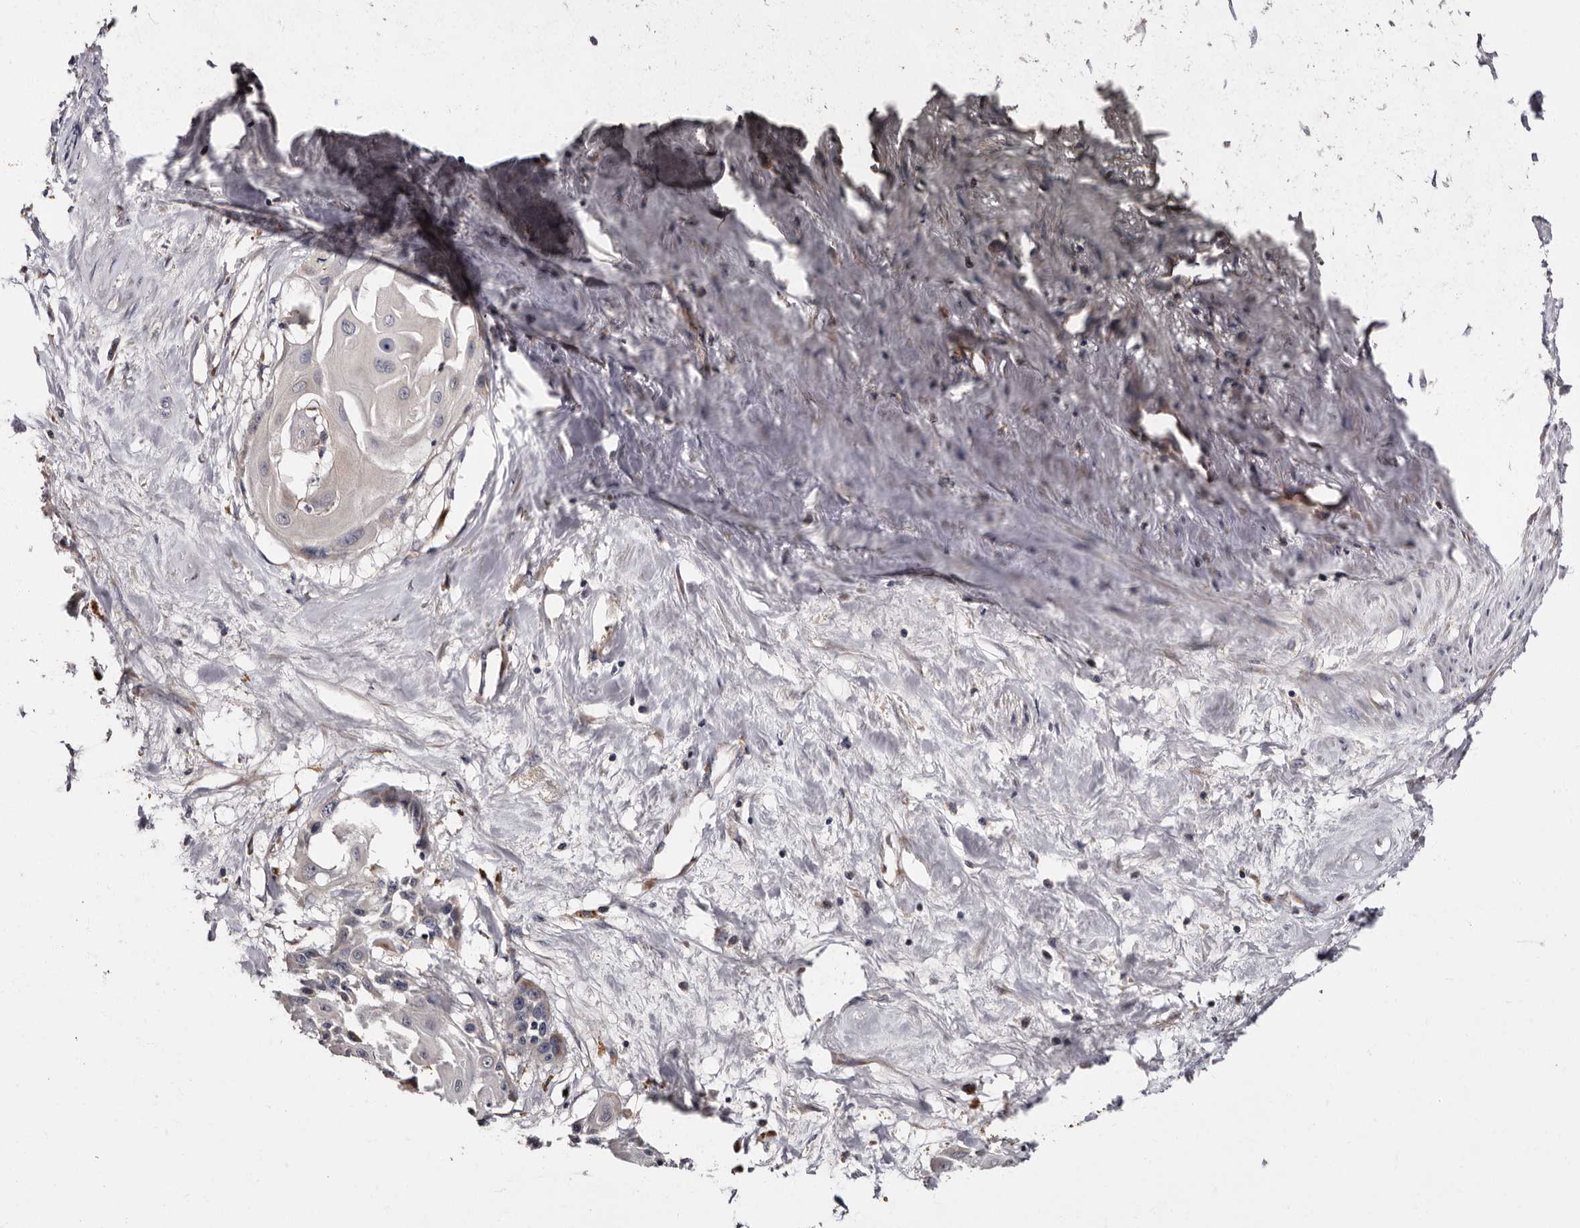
{"staining": {"intensity": "negative", "quantity": "none", "location": "none"}, "tissue": "cervical cancer", "cell_type": "Tumor cells", "image_type": "cancer", "snomed": [{"axis": "morphology", "description": "Squamous cell carcinoma, NOS"}, {"axis": "topography", "description": "Cervix"}], "caption": "Photomicrograph shows no protein positivity in tumor cells of cervical squamous cell carcinoma tissue. (Stains: DAB IHC with hematoxylin counter stain, Microscopy: brightfield microscopy at high magnification).", "gene": "ADCK5", "patient": {"sex": "female", "age": 57}}